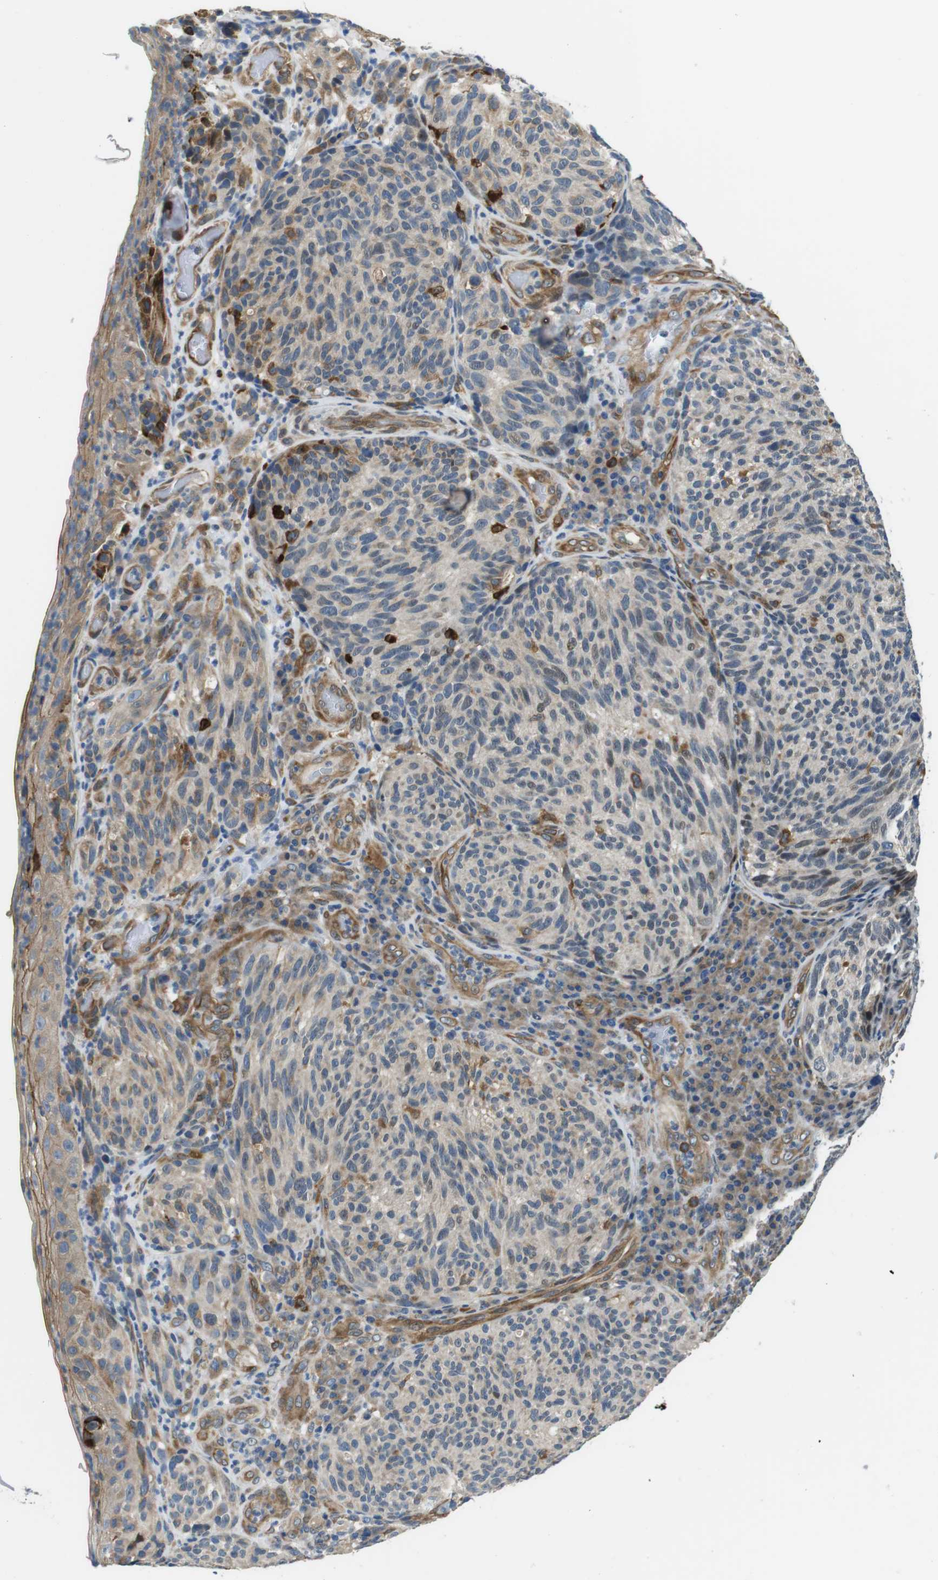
{"staining": {"intensity": "negative", "quantity": "none", "location": "none"}, "tissue": "melanoma", "cell_type": "Tumor cells", "image_type": "cancer", "snomed": [{"axis": "morphology", "description": "Malignant melanoma, NOS"}, {"axis": "topography", "description": "Skin"}], "caption": "The histopathology image displays no significant staining in tumor cells of malignant melanoma.", "gene": "PALD1", "patient": {"sex": "female", "age": 73}}